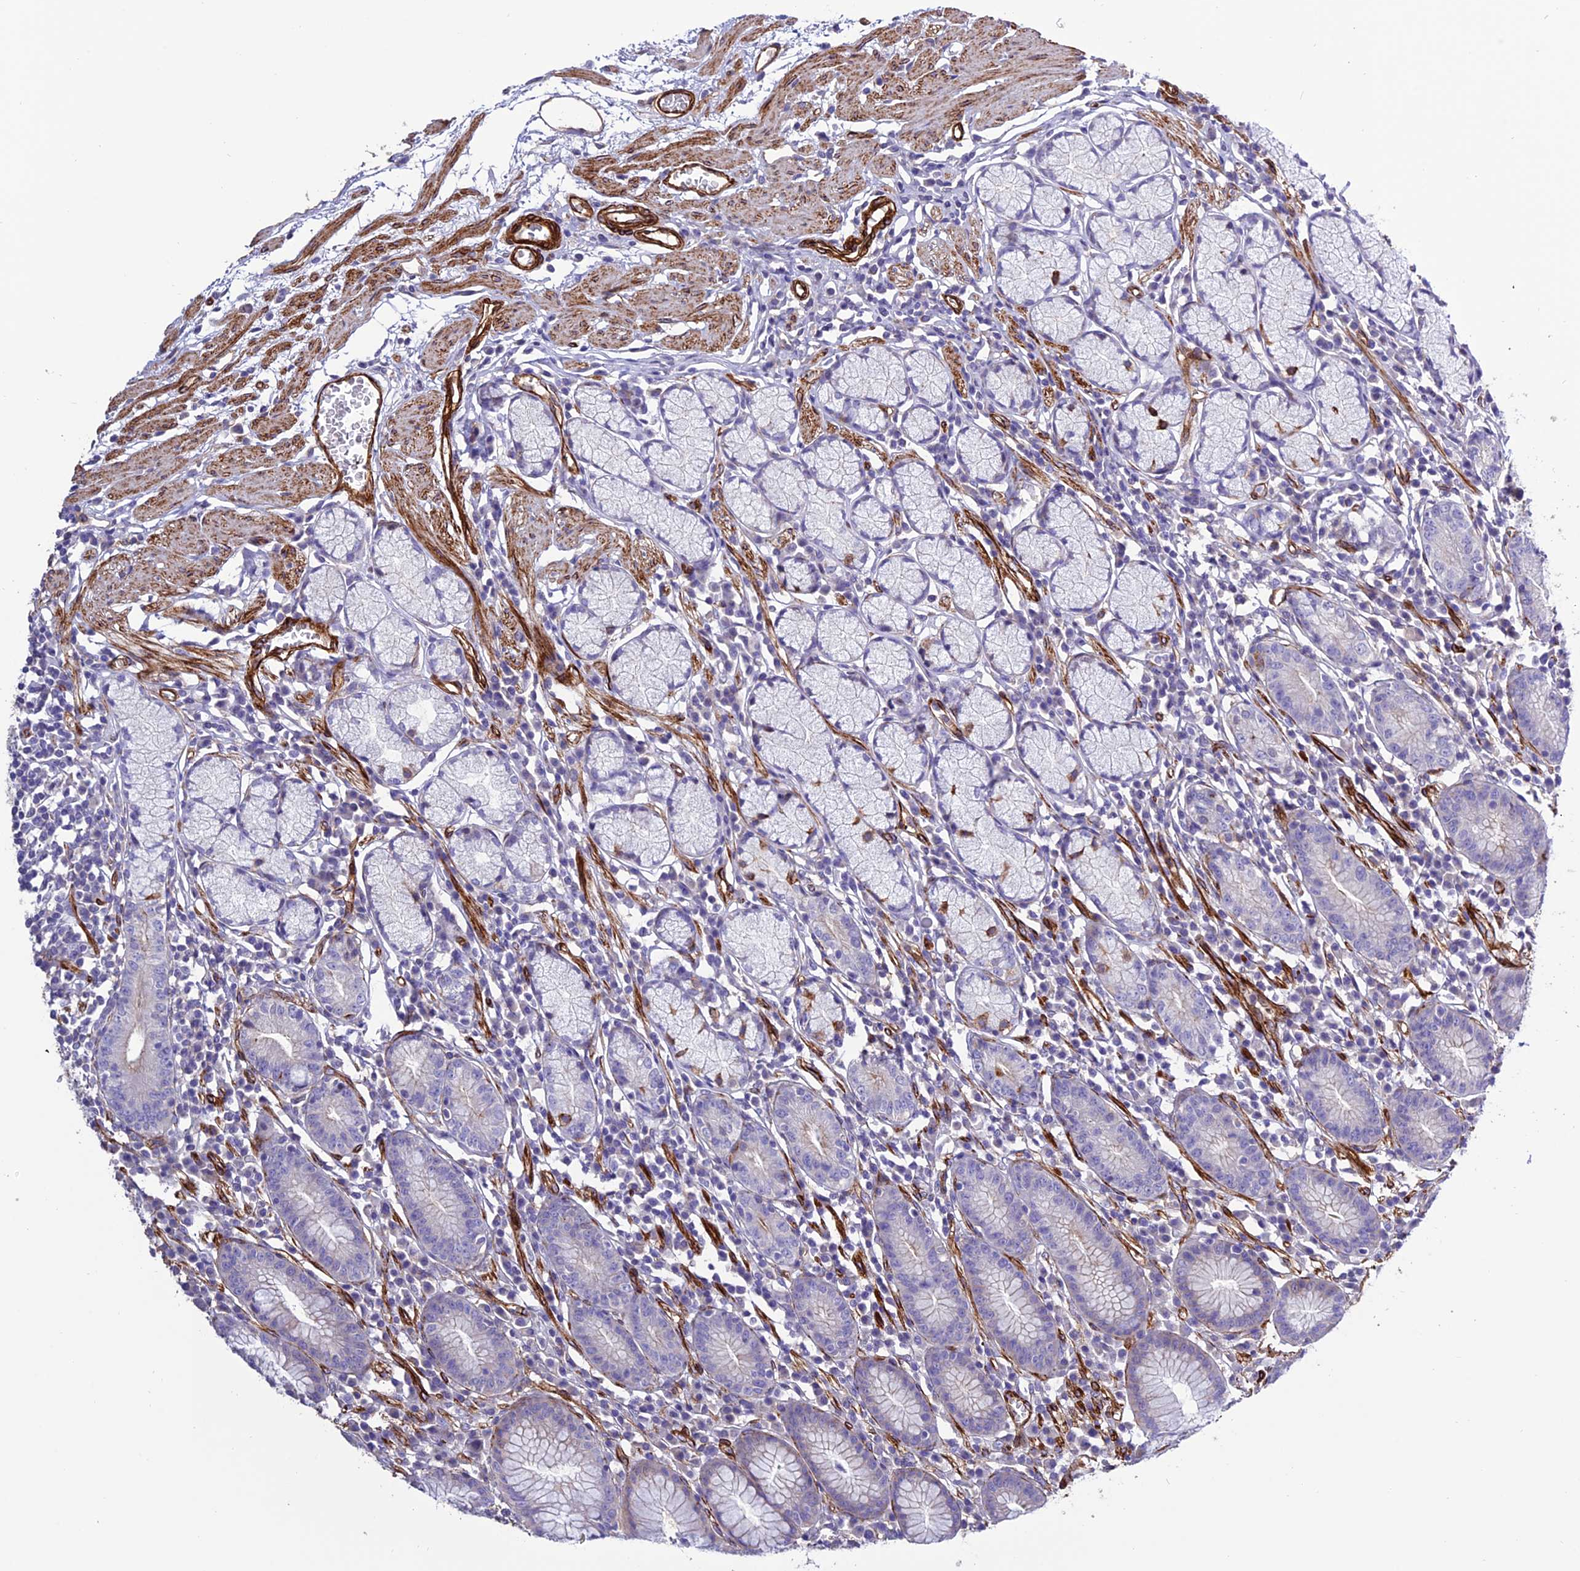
{"staining": {"intensity": "negative", "quantity": "none", "location": "none"}, "tissue": "stomach", "cell_type": "Glandular cells", "image_type": "normal", "snomed": [{"axis": "morphology", "description": "Normal tissue, NOS"}, {"axis": "topography", "description": "Stomach"}], "caption": "A high-resolution histopathology image shows immunohistochemistry staining of unremarkable stomach, which displays no significant positivity in glandular cells. The staining was performed using DAB to visualize the protein expression in brown, while the nuclei were stained in blue with hematoxylin (Magnification: 20x).", "gene": "REX1BD", "patient": {"sex": "male", "age": 55}}